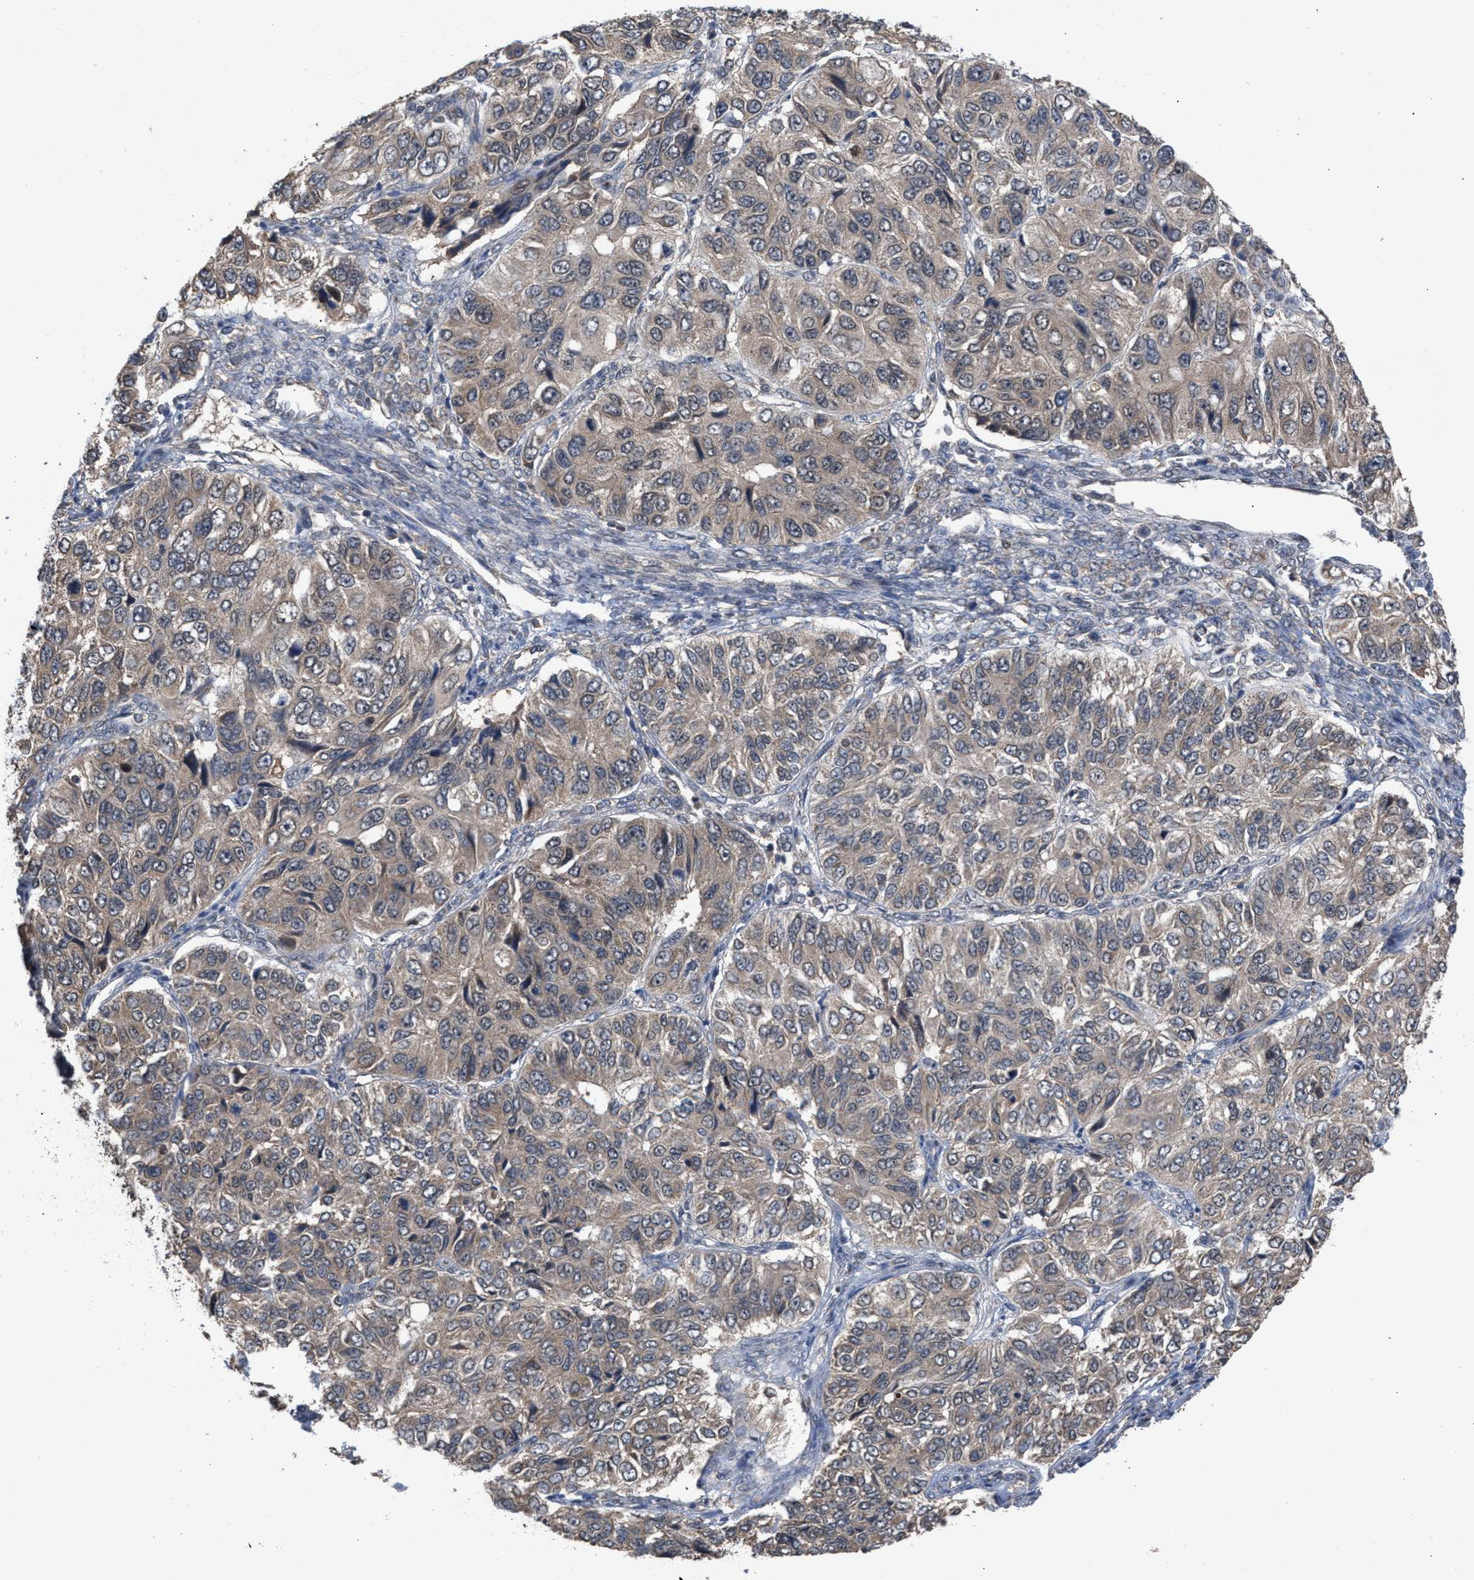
{"staining": {"intensity": "weak", "quantity": "25%-75%", "location": "cytoplasmic/membranous"}, "tissue": "ovarian cancer", "cell_type": "Tumor cells", "image_type": "cancer", "snomed": [{"axis": "morphology", "description": "Carcinoma, endometroid"}, {"axis": "topography", "description": "Ovary"}], "caption": "Immunohistochemistry micrograph of neoplastic tissue: ovarian cancer (endometroid carcinoma) stained using immunohistochemistry (IHC) shows low levels of weak protein expression localized specifically in the cytoplasmic/membranous of tumor cells, appearing as a cytoplasmic/membranous brown color.", "gene": "C9orf78", "patient": {"sex": "female", "age": 51}}